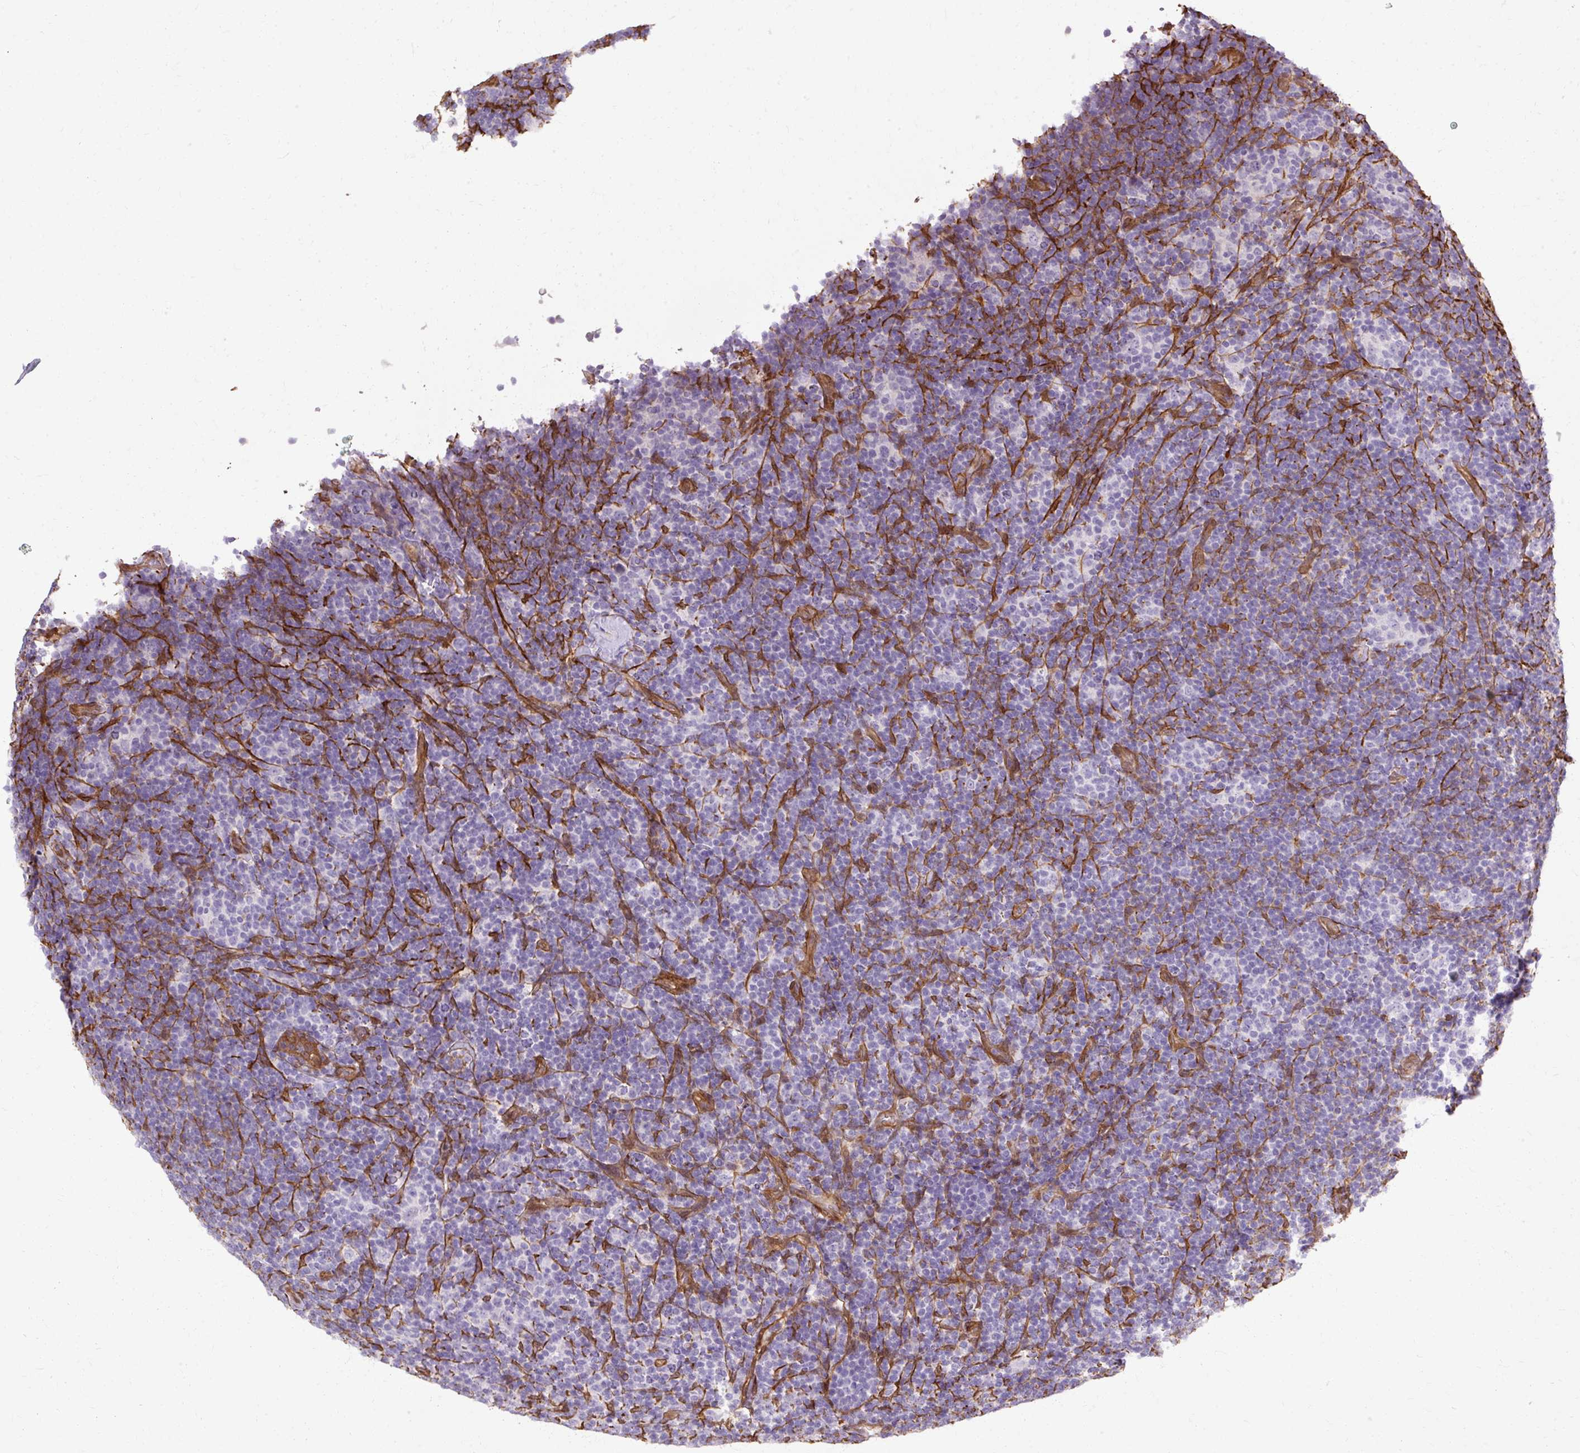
{"staining": {"intensity": "negative", "quantity": "none", "location": "none"}, "tissue": "lymphoma", "cell_type": "Tumor cells", "image_type": "cancer", "snomed": [{"axis": "morphology", "description": "Hodgkin's disease, NOS"}, {"axis": "topography", "description": "Lymph node"}], "caption": "A photomicrograph of human lymphoma is negative for staining in tumor cells. (Stains: DAB (3,3'-diaminobenzidine) IHC with hematoxylin counter stain, Microscopy: brightfield microscopy at high magnification).", "gene": "CNN3", "patient": {"sex": "female", "age": 57}}